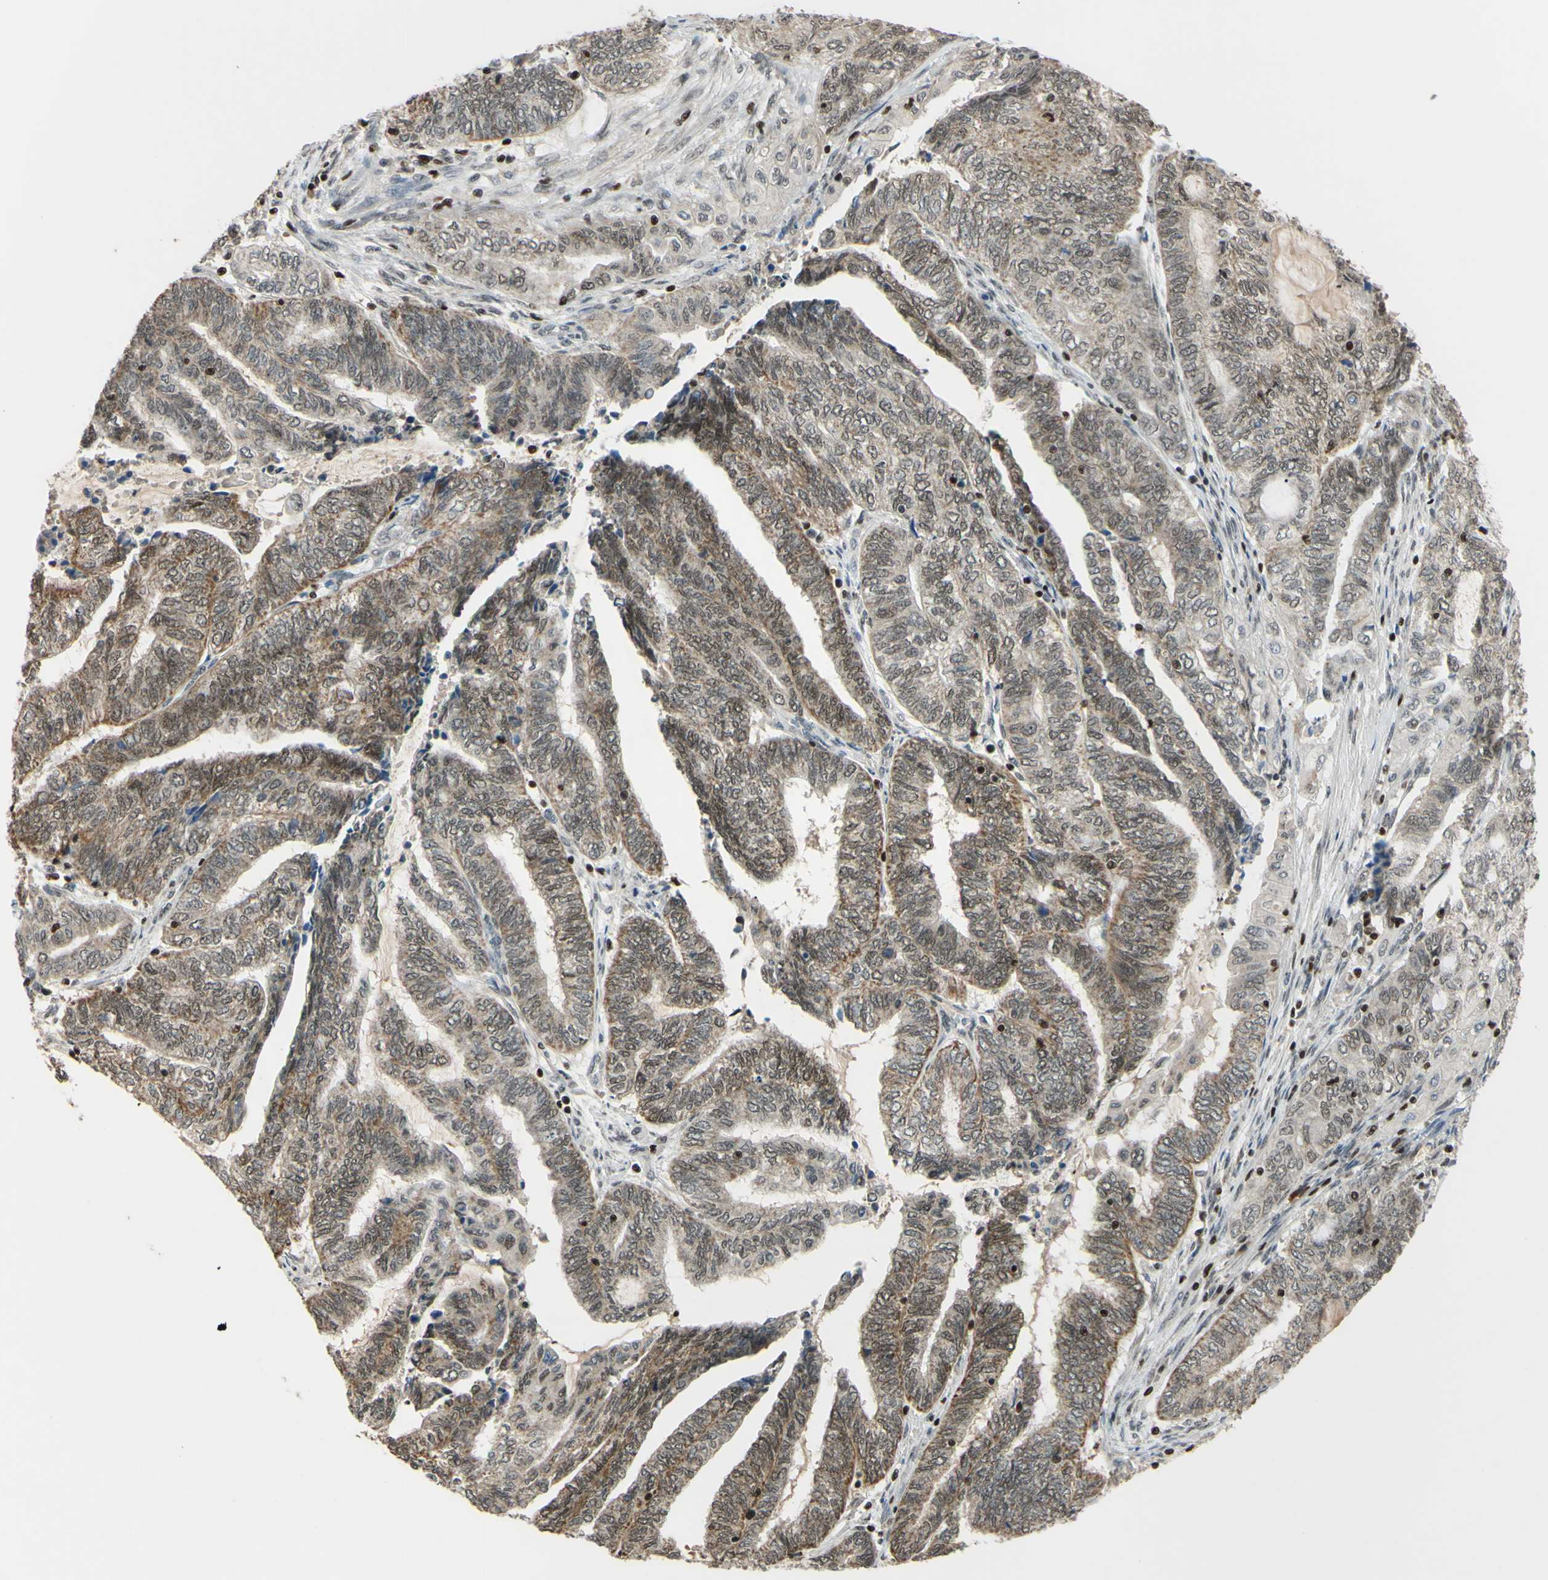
{"staining": {"intensity": "weak", "quantity": ">75%", "location": "cytoplasmic/membranous,nuclear"}, "tissue": "endometrial cancer", "cell_type": "Tumor cells", "image_type": "cancer", "snomed": [{"axis": "morphology", "description": "Adenocarcinoma, NOS"}, {"axis": "topography", "description": "Uterus"}, {"axis": "topography", "description": "Endometrium"}], "caption": "Endometrial cancer stained for a protein (brown) reveals weak cytoplasmic/membranous and nuclear positive staining in approximately >75% of tumor cells.", "gene": "SP4", "patient": {"sex": "female", "age": 70}}